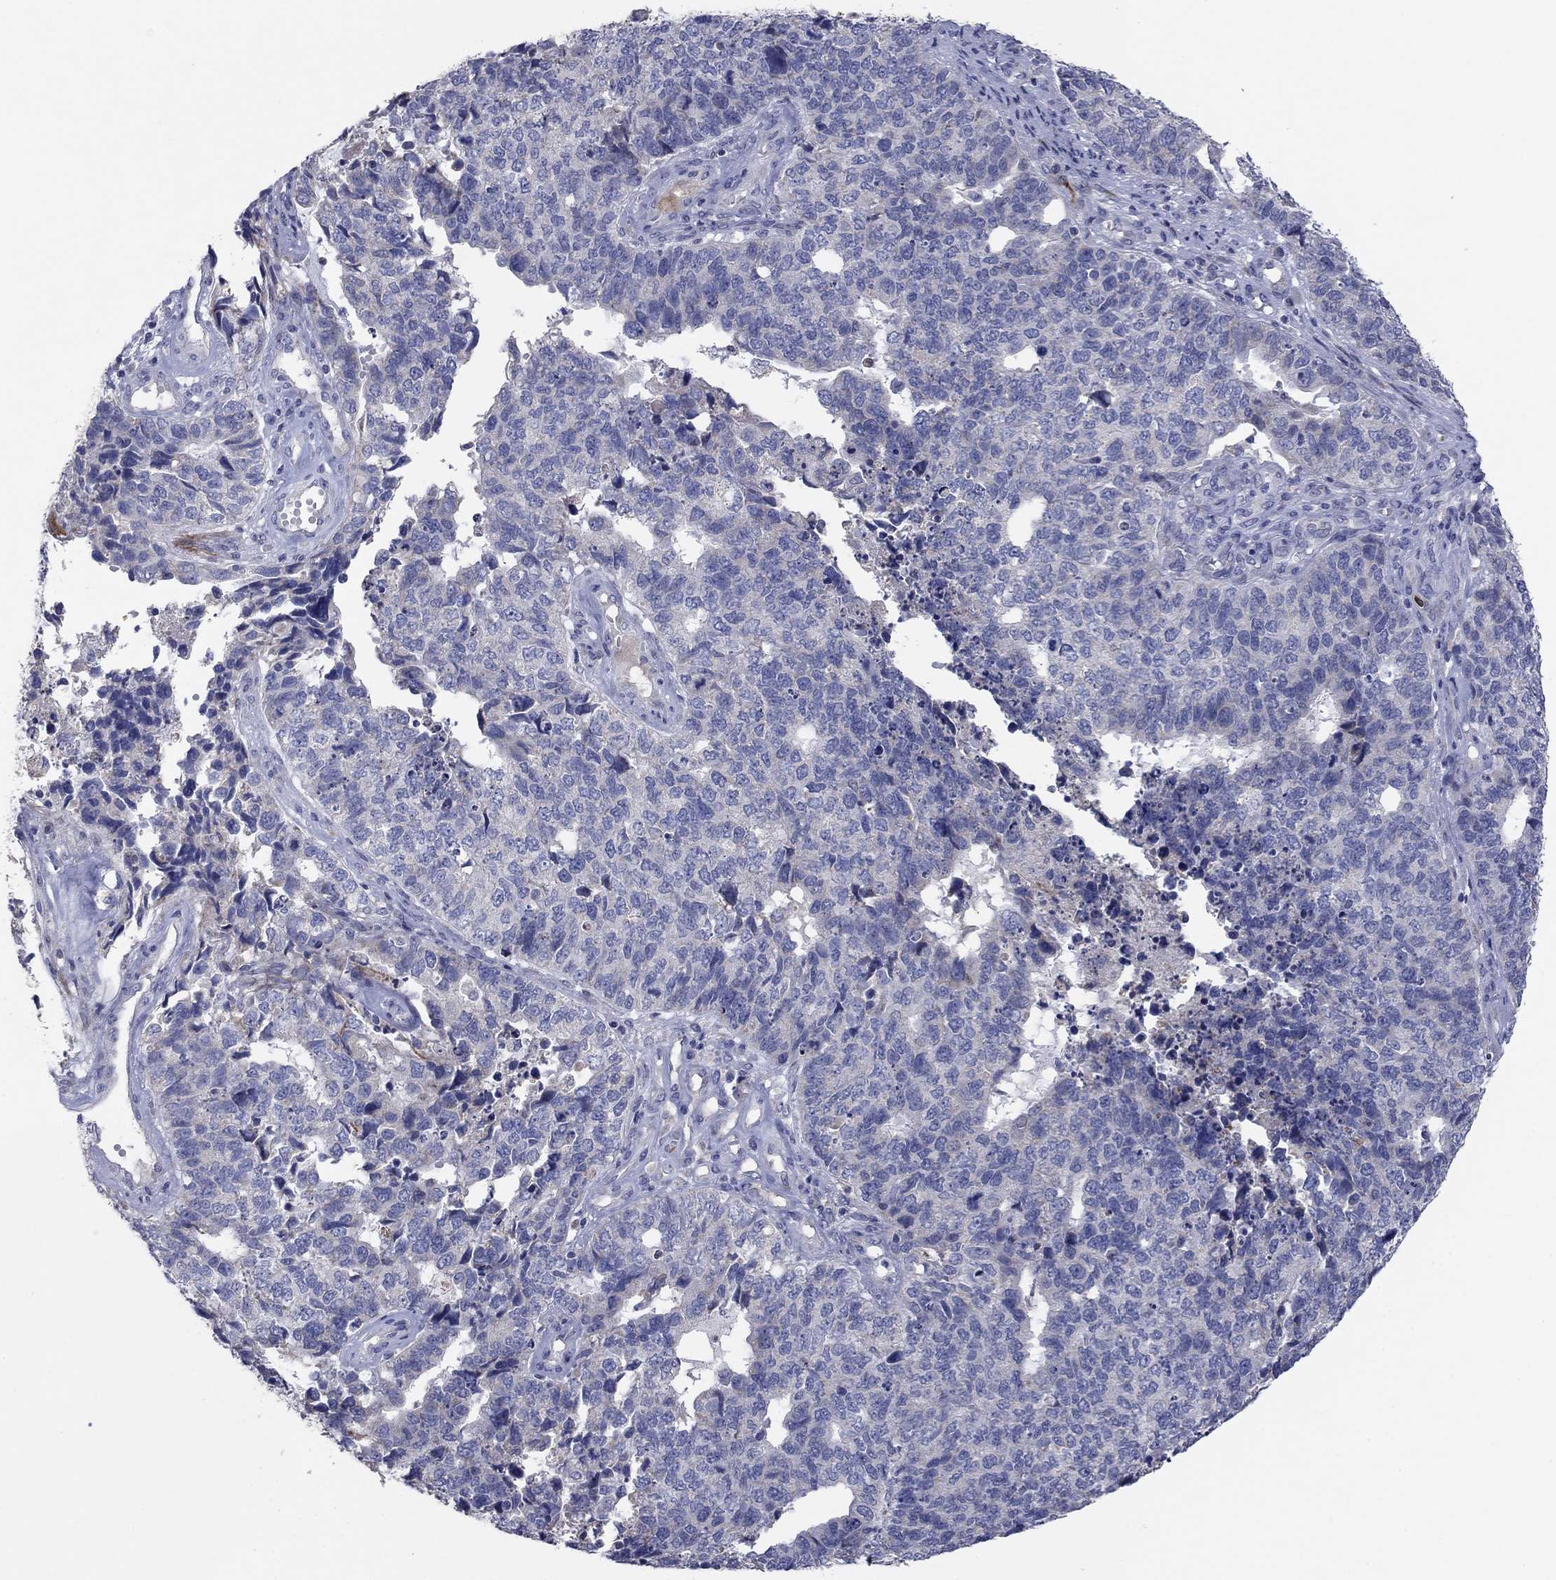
{"staining": {"intensity": "negative", "quantity": "none", "location": "none"}, "tissue": "cervical cancer", "cell_type": "Tumor cells", "image_type": "cancer", "snomed": [{"axis": "morphology", "description": "Squamous cell carcinoma, NOS"}, {"axis": "topography", "description": "Cervix"}], "caption": "Tumor cells show no significant expression in cervical cancer (squamous cell carcinoma).", "gene": "PTGDS", "patient": {"sex": "female", "age": 63}}